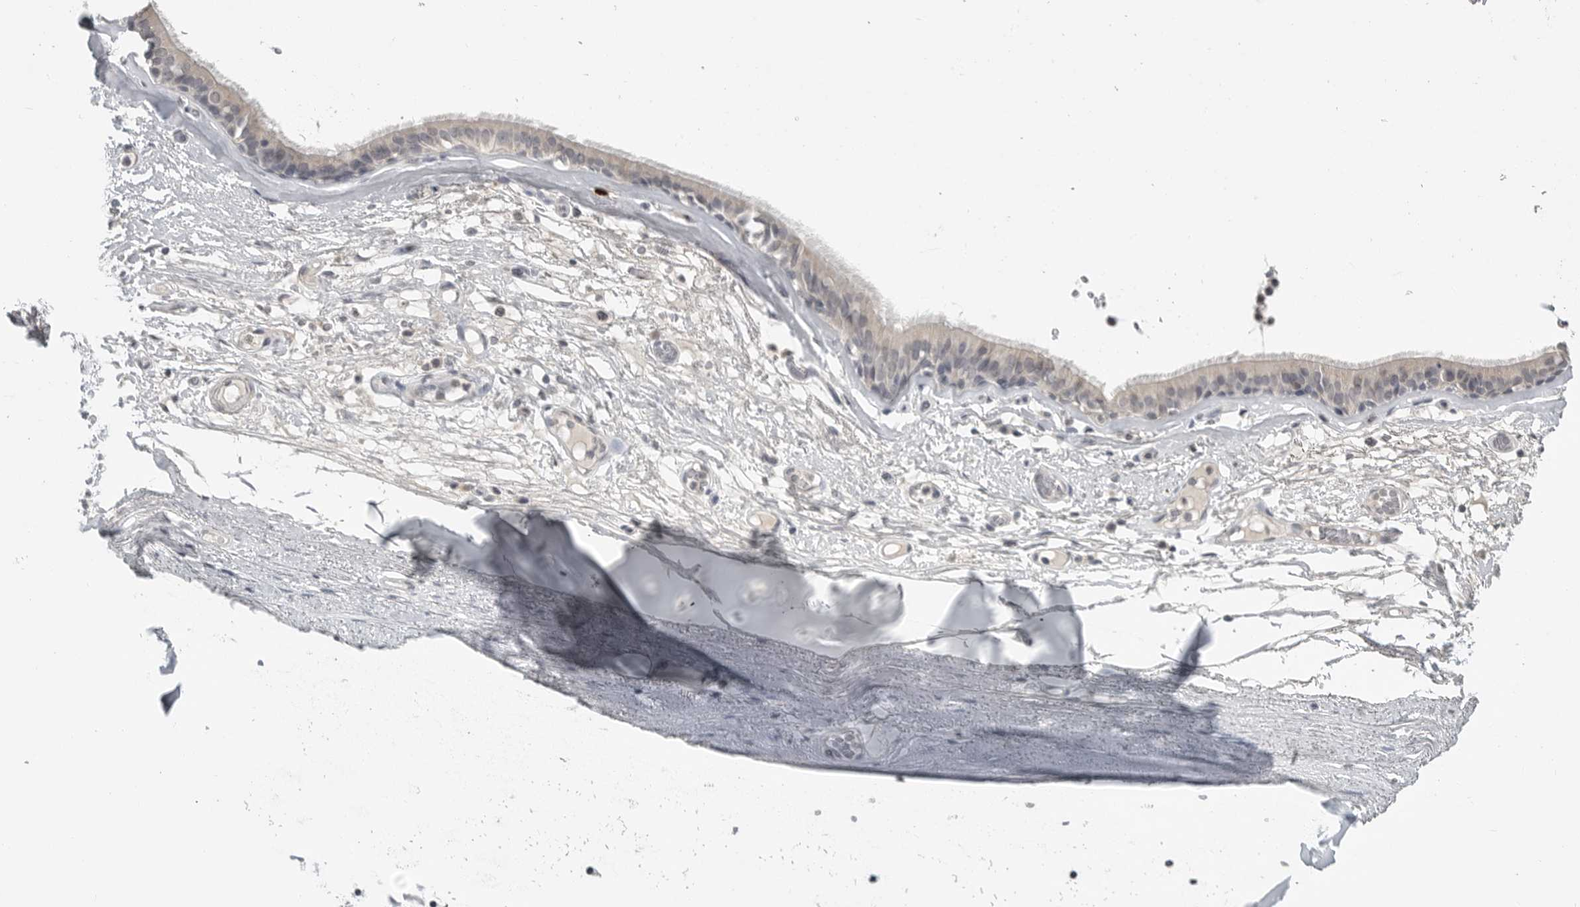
{"staining": {"intensity": "negative", "quantity": "none", "location": "none"}, "tissue": "adipose tissue", "cell_type": "Adipocytes", "image_type": "normal", "snomed": [{"axis": "morphology", "description": "Normal tissue, NOS"}, {"axis": "topography", "description": "Cartilage tissue"}], "caption": "This is an IHC image of normal human adipose tissue. There is no staining in adipocytes.", "gene": "FOXP3", "patient": {"sex": "female", "age": 63}}